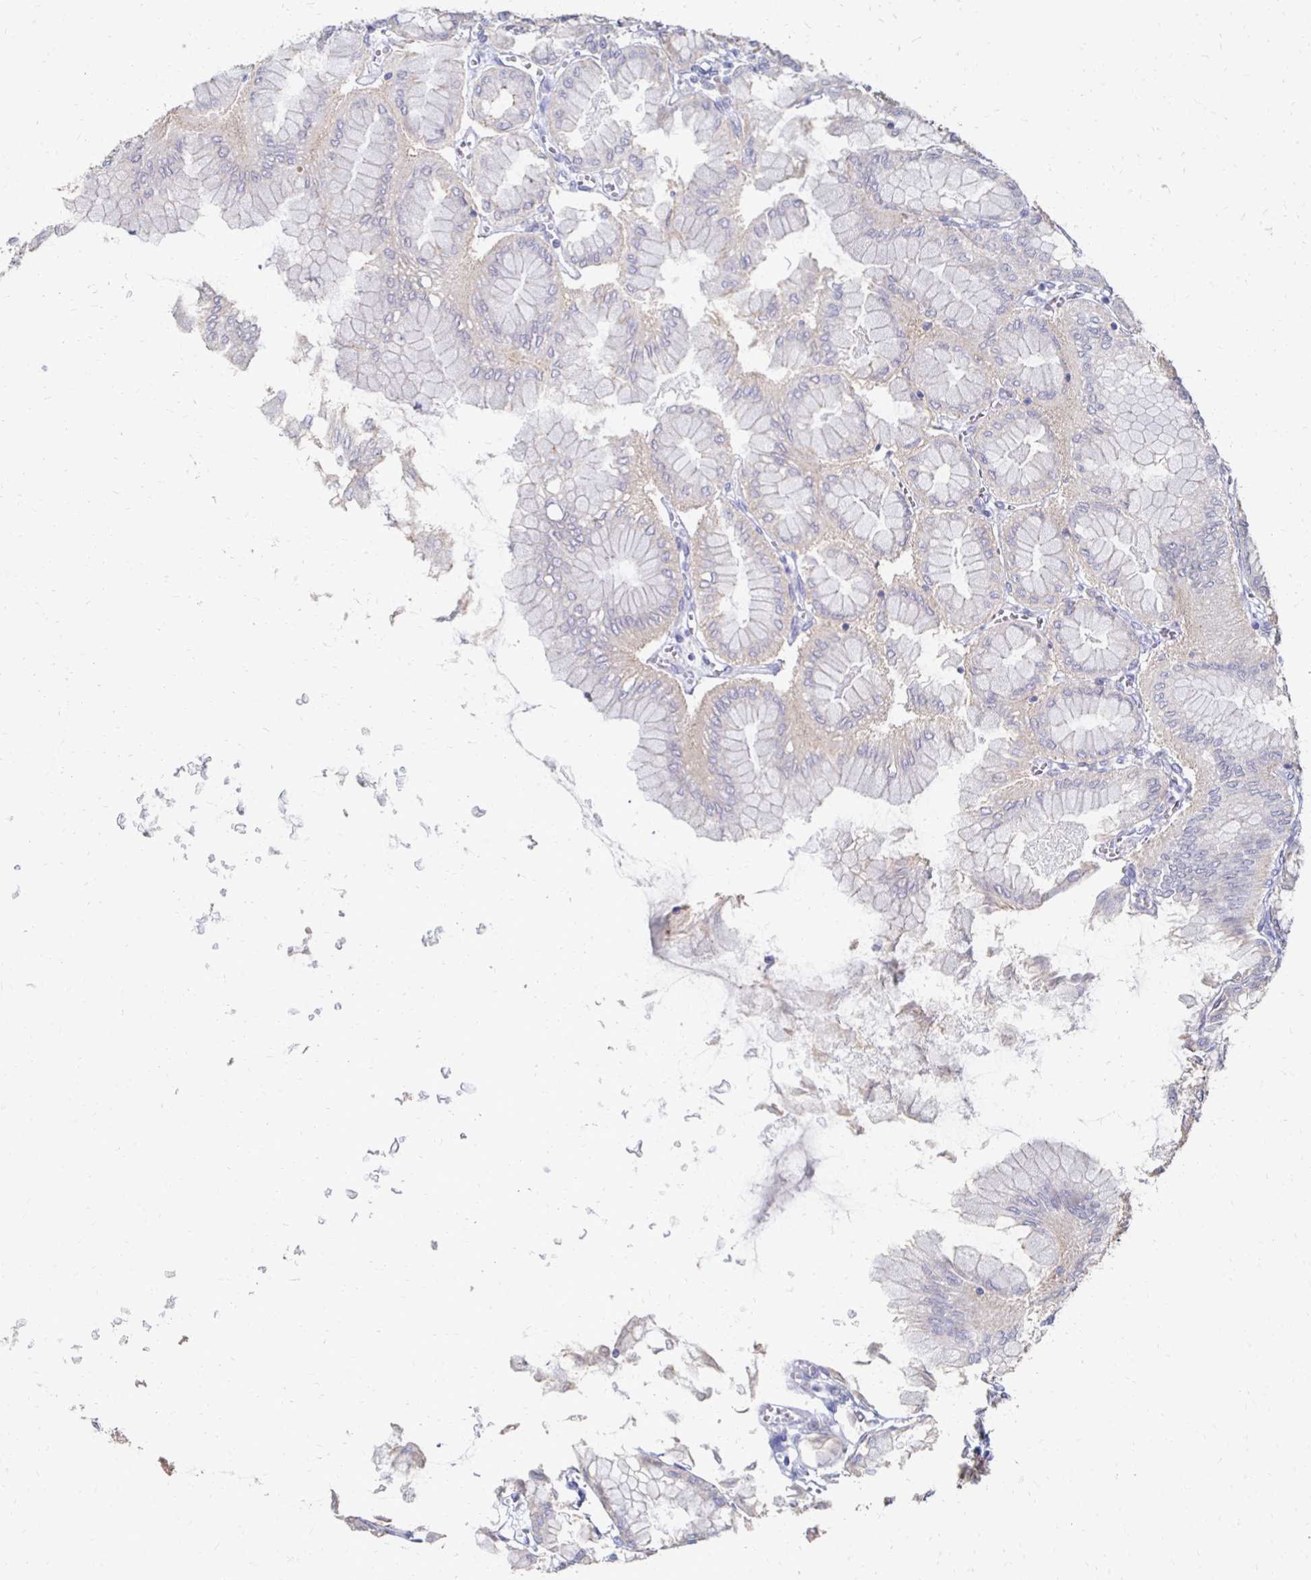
{"staining": {"intensity": "weak", "quantity": "25%-75%", "location": "cytoplasmic/membranous"}, "tissue": "stomach", "cell_type": "Glandular cells", "image_type": "normal", "snomed": [{"axis": "morphology", "description": "Normal tissue, NOS"}, {"axis": "topography", "description": "Stomach, upper"}], "caption": "High-magnification brightfield microscopy of normal stomach stained with DAB (3,3'-diaminobenzidine) (brown) and counterstained with hematoxylin (blue). glandular cells exhibit weak cytoplasmic/membranous expression is present in about25%-75% of cells. (Stains: DAB (3,3'-diaminobenzidine) in brown, nuclei in blue, Microscopy: brightfield microscopy at high magnification).", "gene": "ZNF727", "patient": {"sex": "female", "age": 56}}